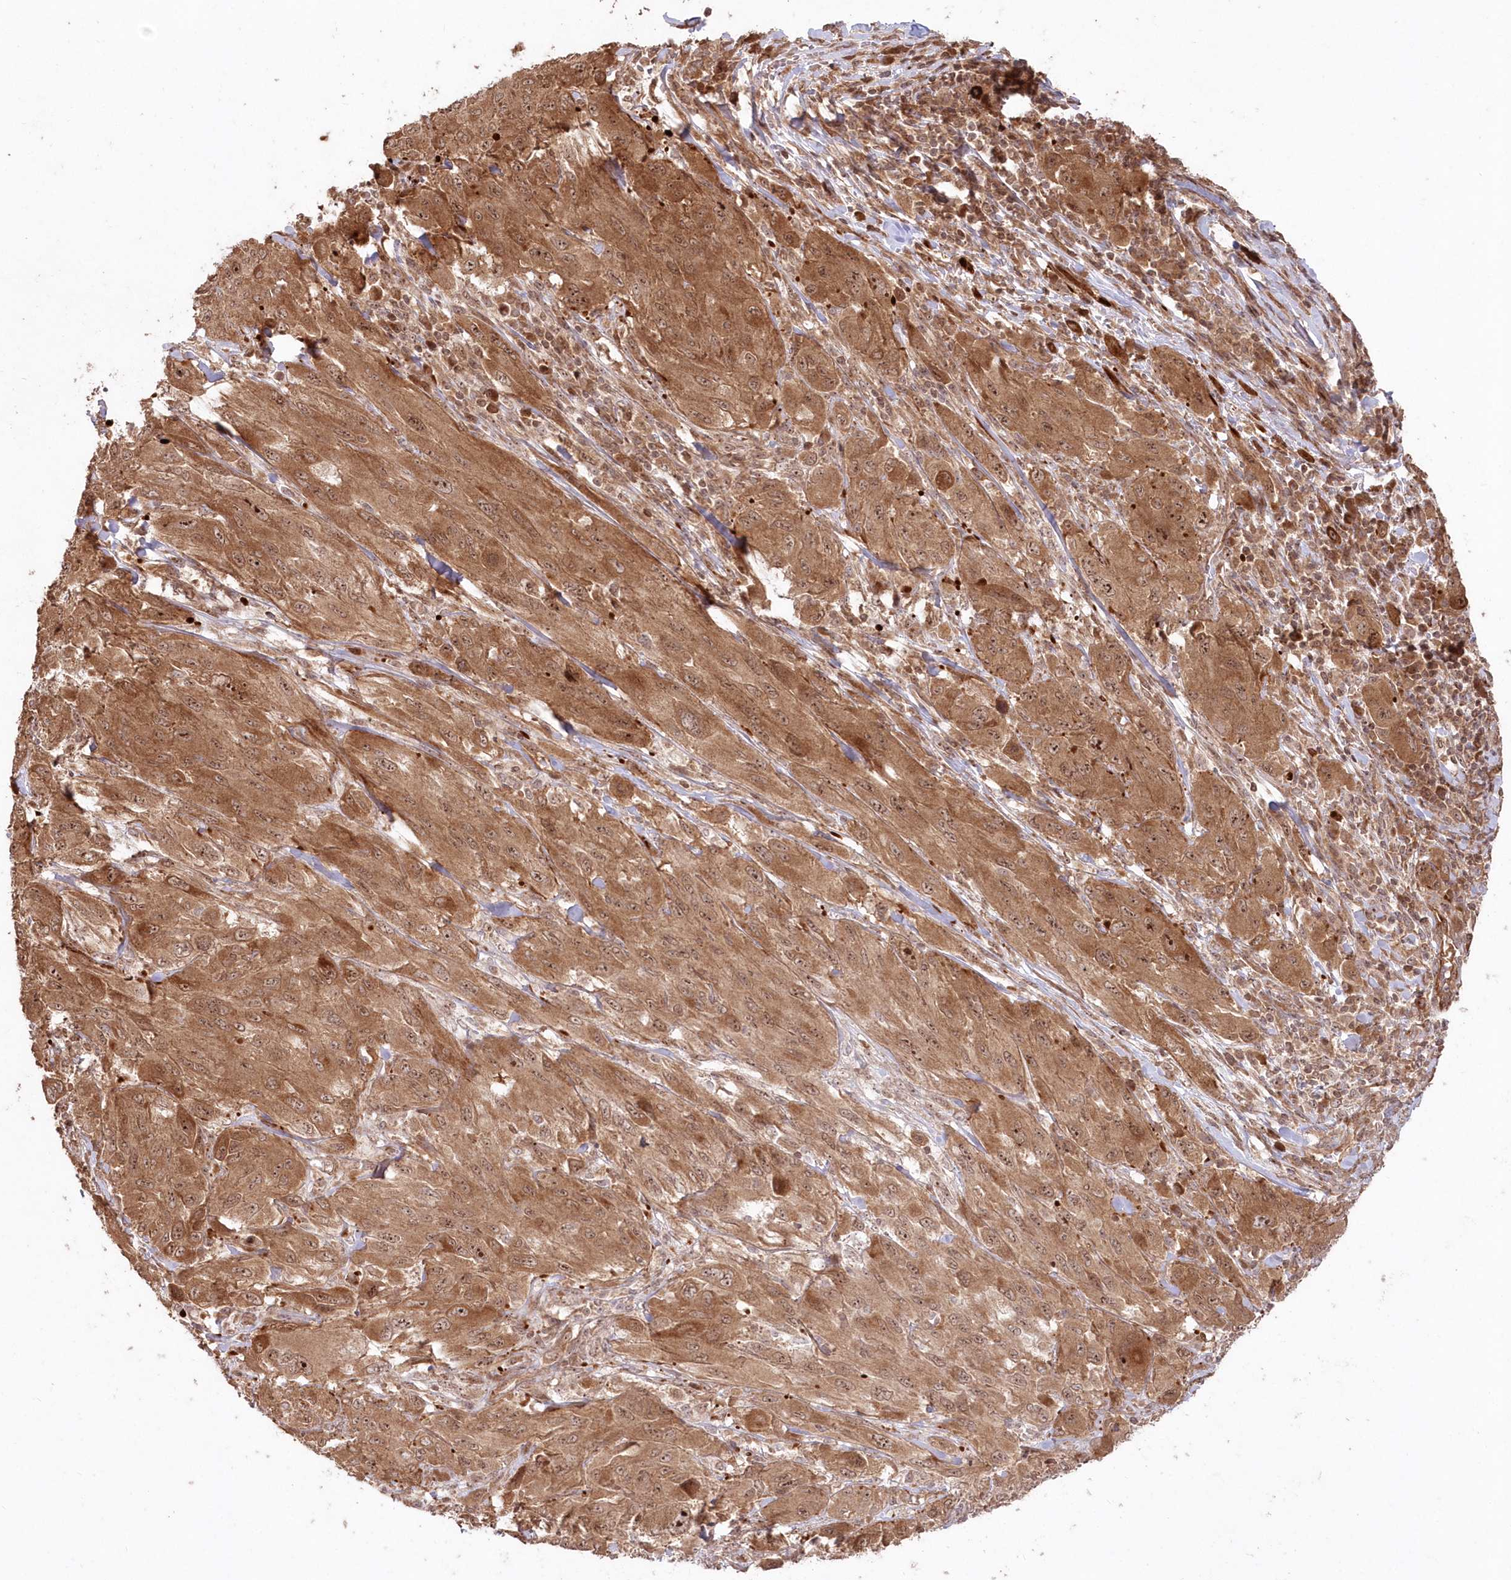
{"staining": {"intensity": "moderate", "quantity": ">75%", "location": "cytoplasmic/membranous,nuclear"}, "tissue": "melanoma", "cell_type": "Tumor cells", "image_type": "cancer", "snomed": [{"axis": "morphology", "description": "Malignant melanoma, NOS"}, {"axis": "topography", "description": "Skin"}], "caption": "Immunohistochemistry (IHC) (DAB (3,3'-diaminobenzidine)) staining of malignant melanoma reveals moderate cytoplasmic/membranous and nuclear protein expression in about >75% of tumor cells.", "gene": "SERINC1", "patient": {"sex": "female", "age": 91}}